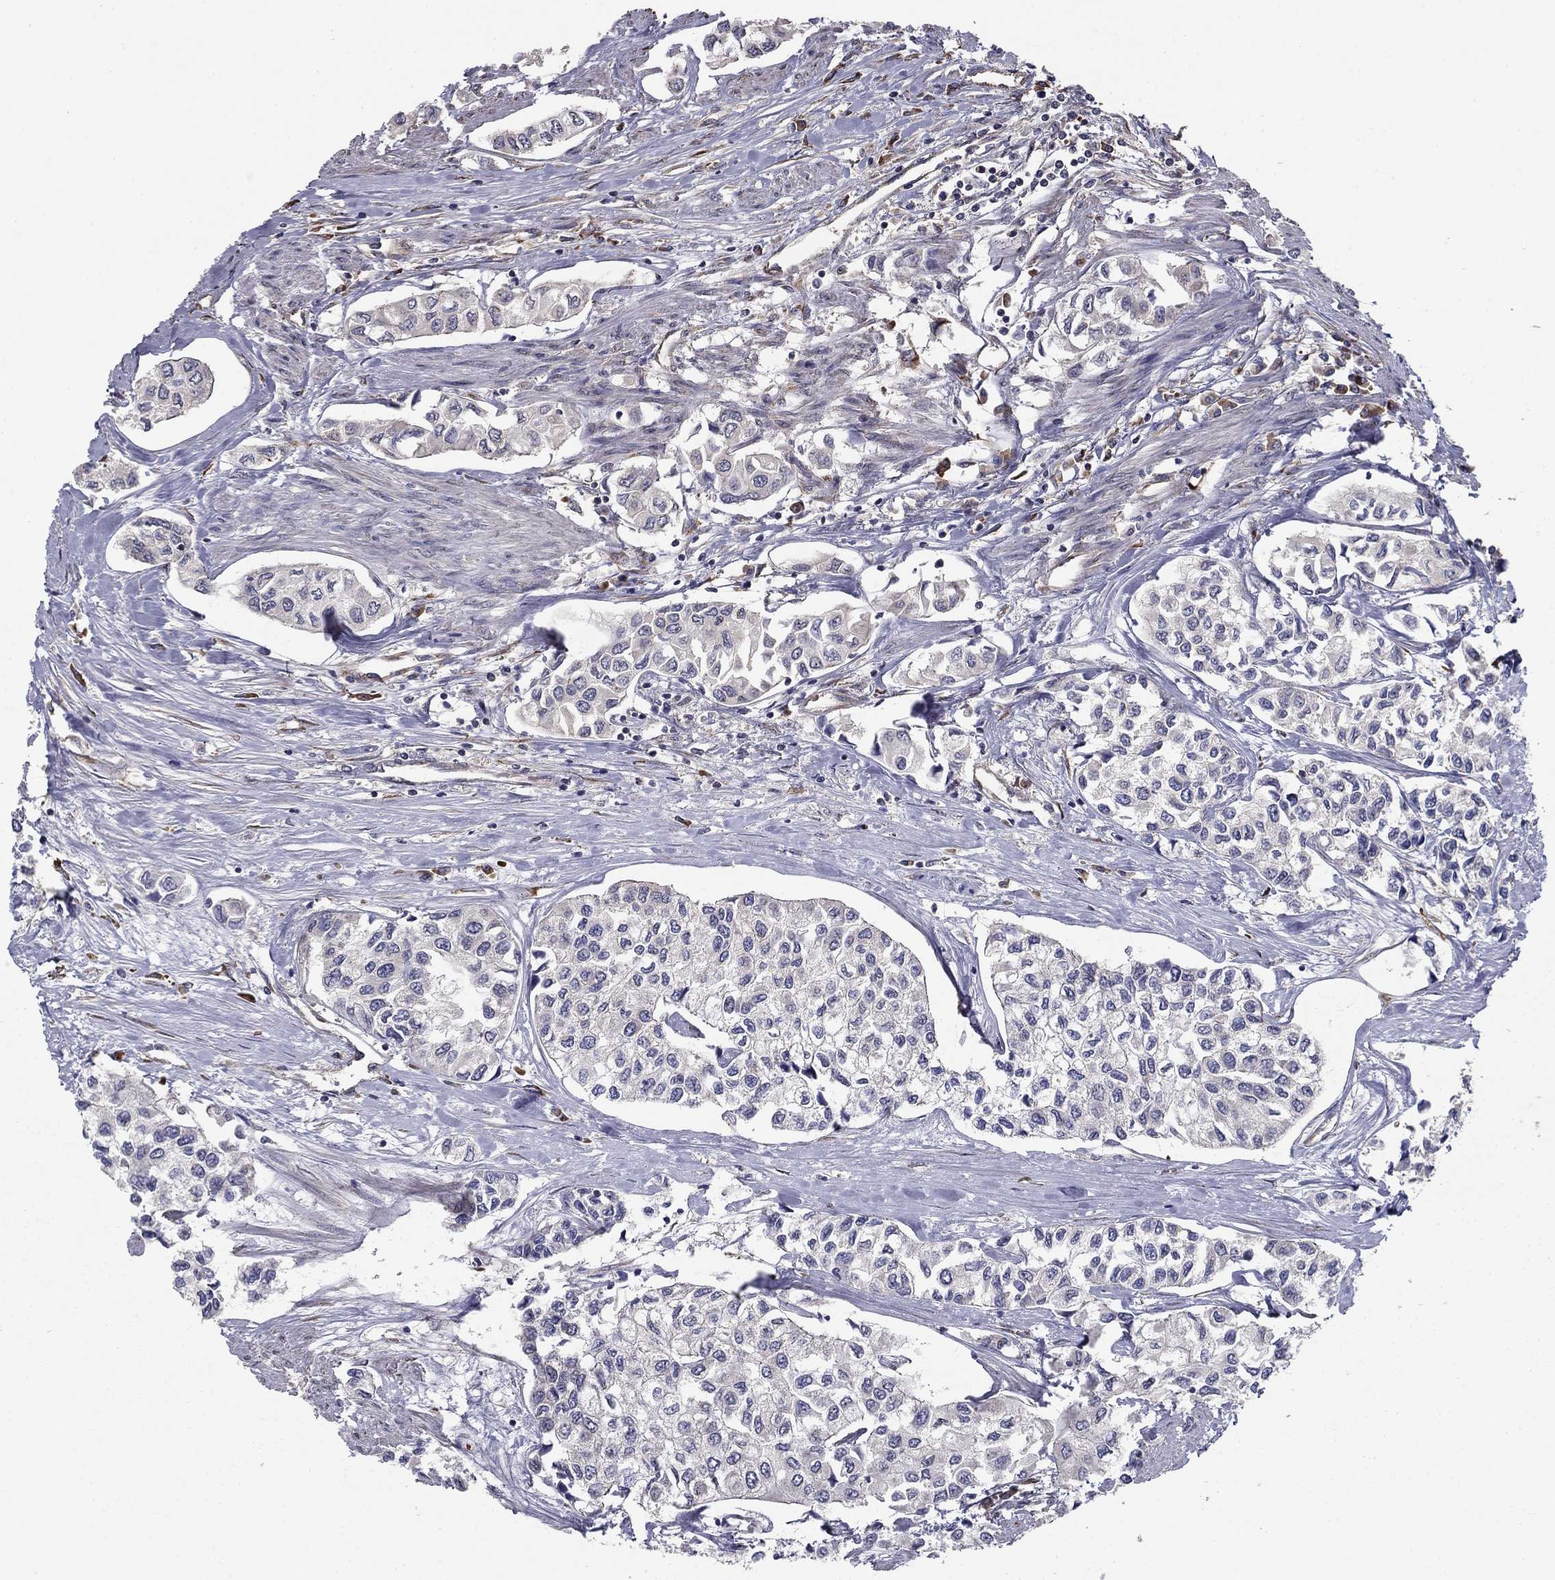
{"staining": {"intensity": "negative", "quantity": "none", "location": "none"}, "tissue": "urothelial cancer", "cell_type": "Tumor cells", "image_type": "cancer", "snomed": [{"axis": "morphology", "description": "Urothelial carcinoma, High grade"}, {"axis": "topography", "description": "Urinary bladder"}], "caption": "High magnification brightfield microscopy of urothelial carcinoma (high-grade) stained with DAB (3,3'-diaminobenzidine) (brown) and counterstained with hematoxylin (blue): tumor cells show no significant staining.", "gene": "NKIRAS1", "patient": {"sex": "male", "age": 73}}